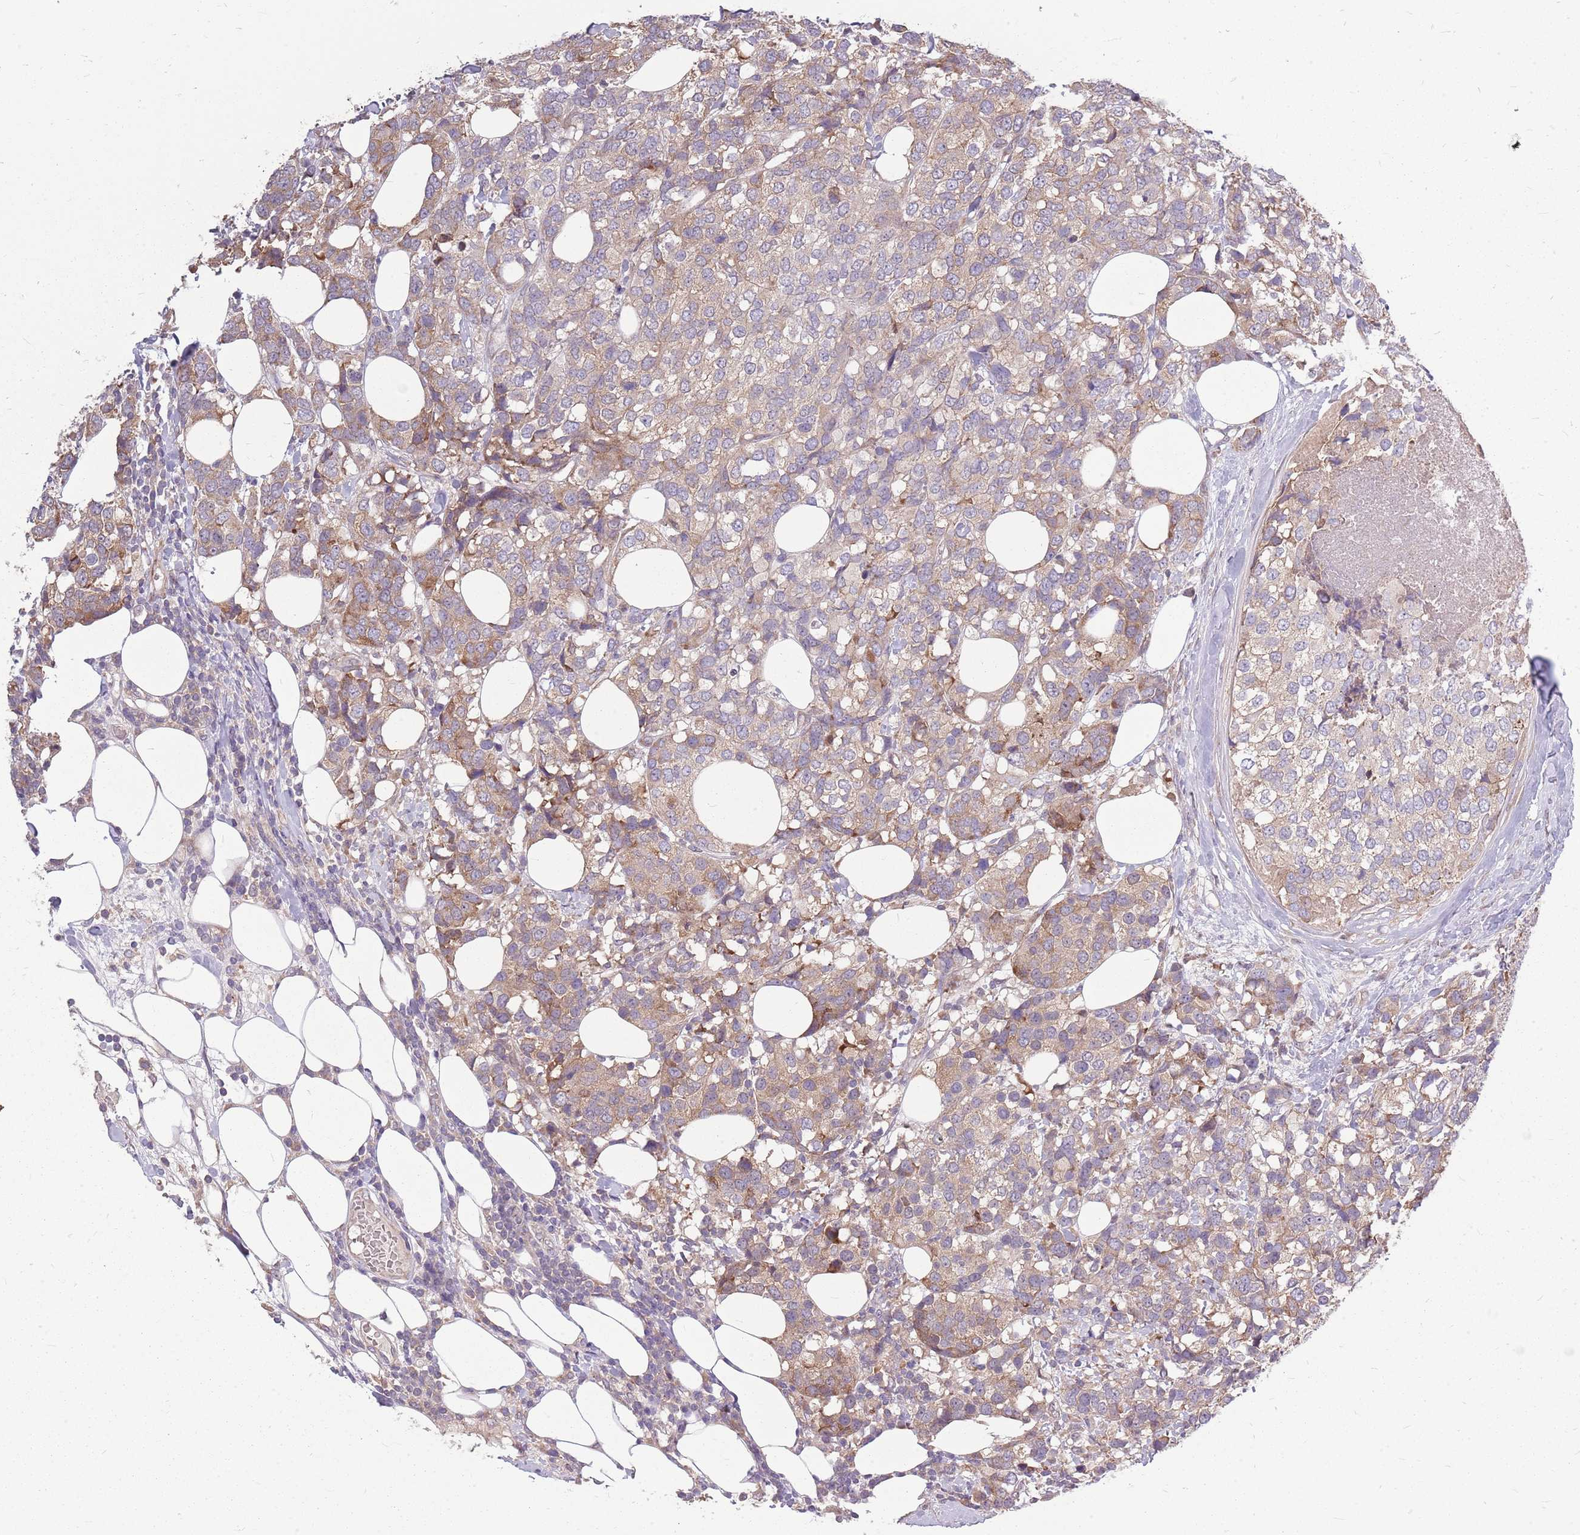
{"staining": {"intensity": "weak", "quantity": "25%-75%", "location": "cytoplasmic/membranous"}, "tissue": "breast cancer", "cell_type": "Tumor cells", "image_type": "cancer", "snomed": [{"axis": "morphology", "description": "Lobular carcinoma"}, {"axis": "topography", "description": "Breast"}], "caption": "Human breast cancer (lobular carcinoma) stained with a brown dye reveals weak cytoplasmic/membranous positive expression in about 25%-75% of tumor cells.", "gene": "PPP1R27", "patient": {"sex": "female", "age": 59}}